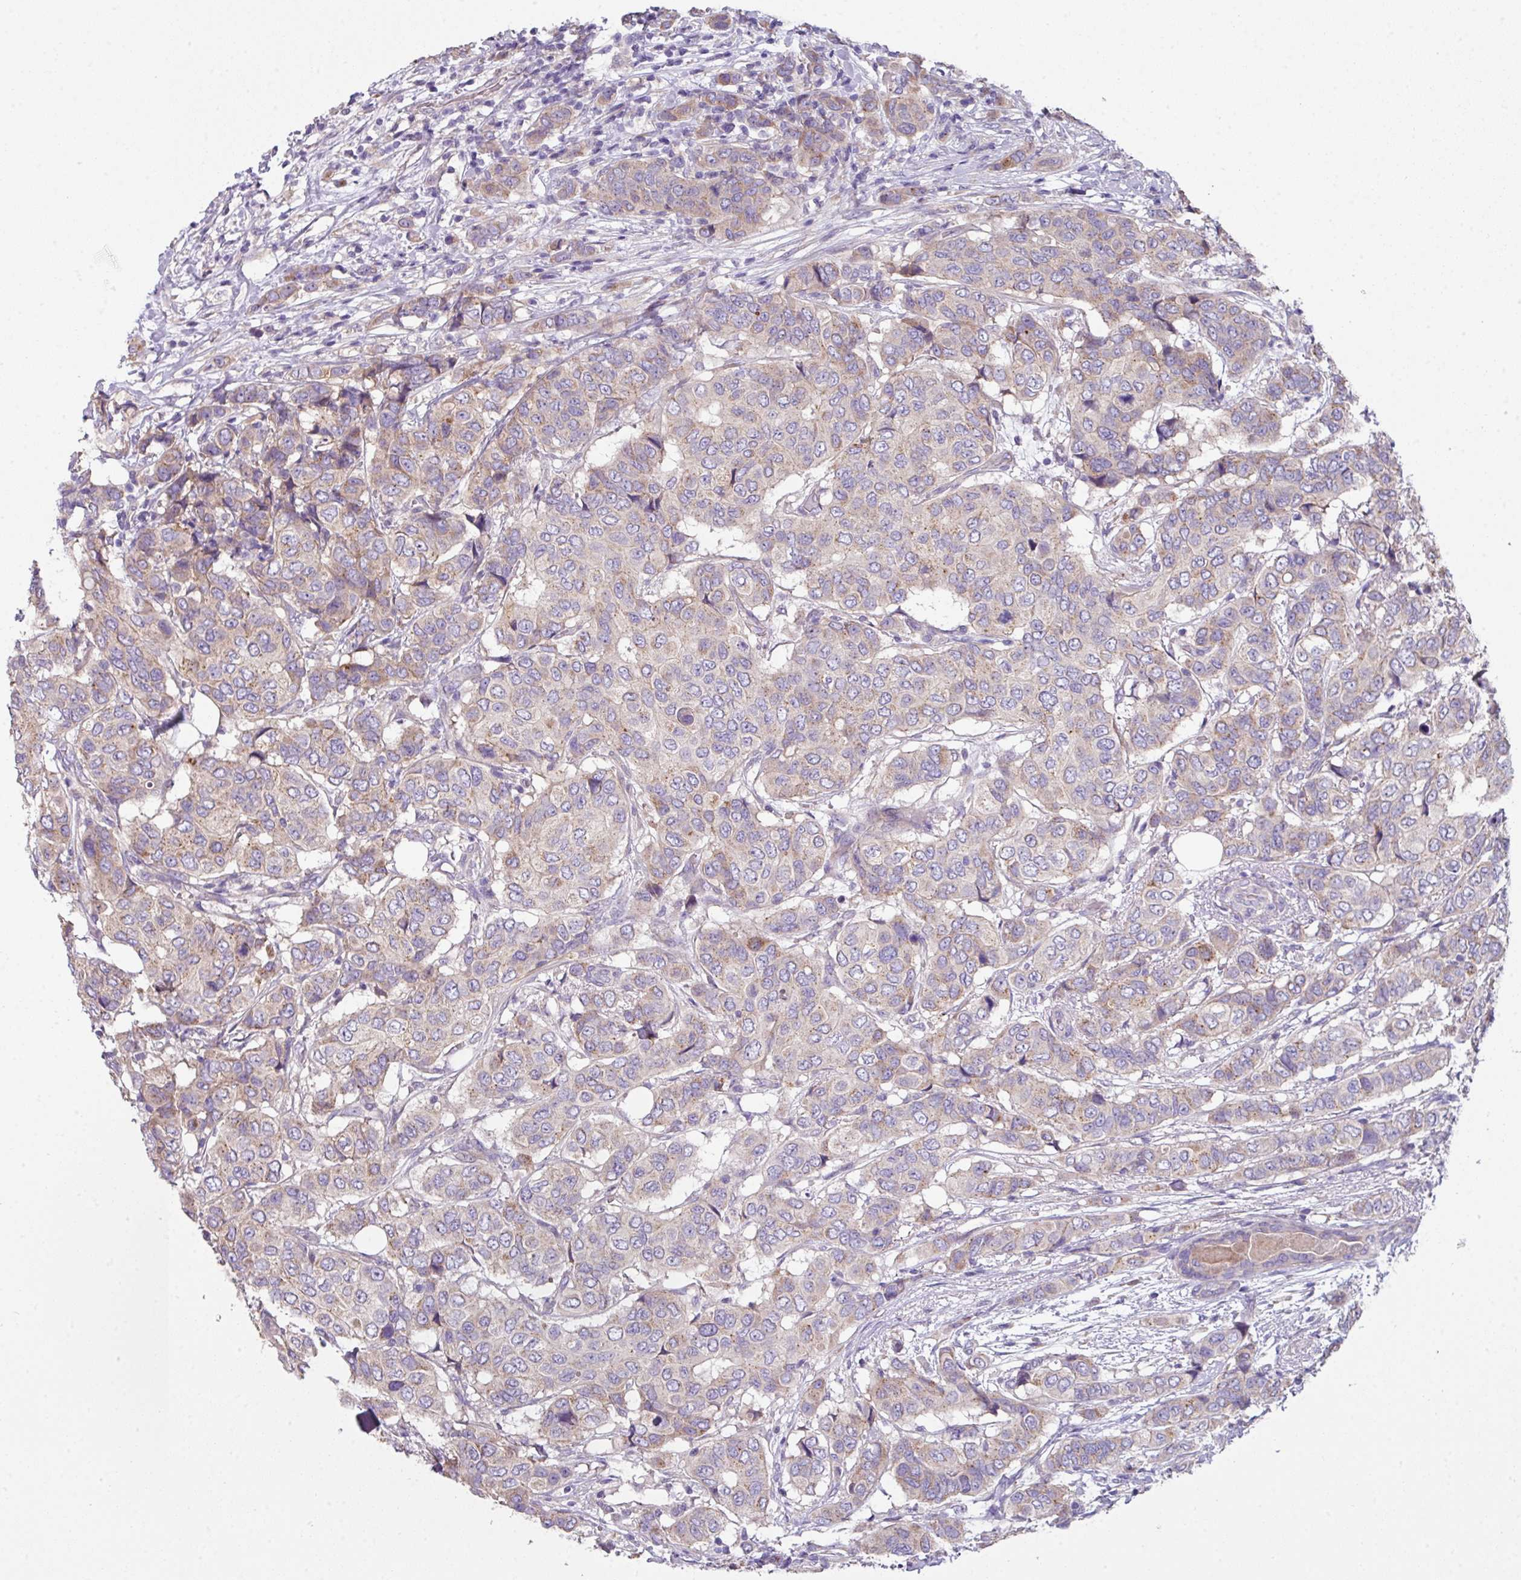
{"staining": {"intensity": "weak", "quantity": "<25%", "location": "cytoplasmic/membranous"}, "tissue": "breast cancer", "cell_type": "Tumor cells", "image_type": "cancer", "snomed": [{"axis": "morphology", "description": "Lobular carcinoma"}, {"axis": "topography", "description": "Breast"}], "caption": "This micrograph is of breast cancer (lobular carcinoma) stained with immunohistochemistry to label a protein in brown with the nuclei are counter-stained blue. There is no expression in tumor cells.", "gene": "LRRC9", "patient": {"sex": "female", "age": 51}}